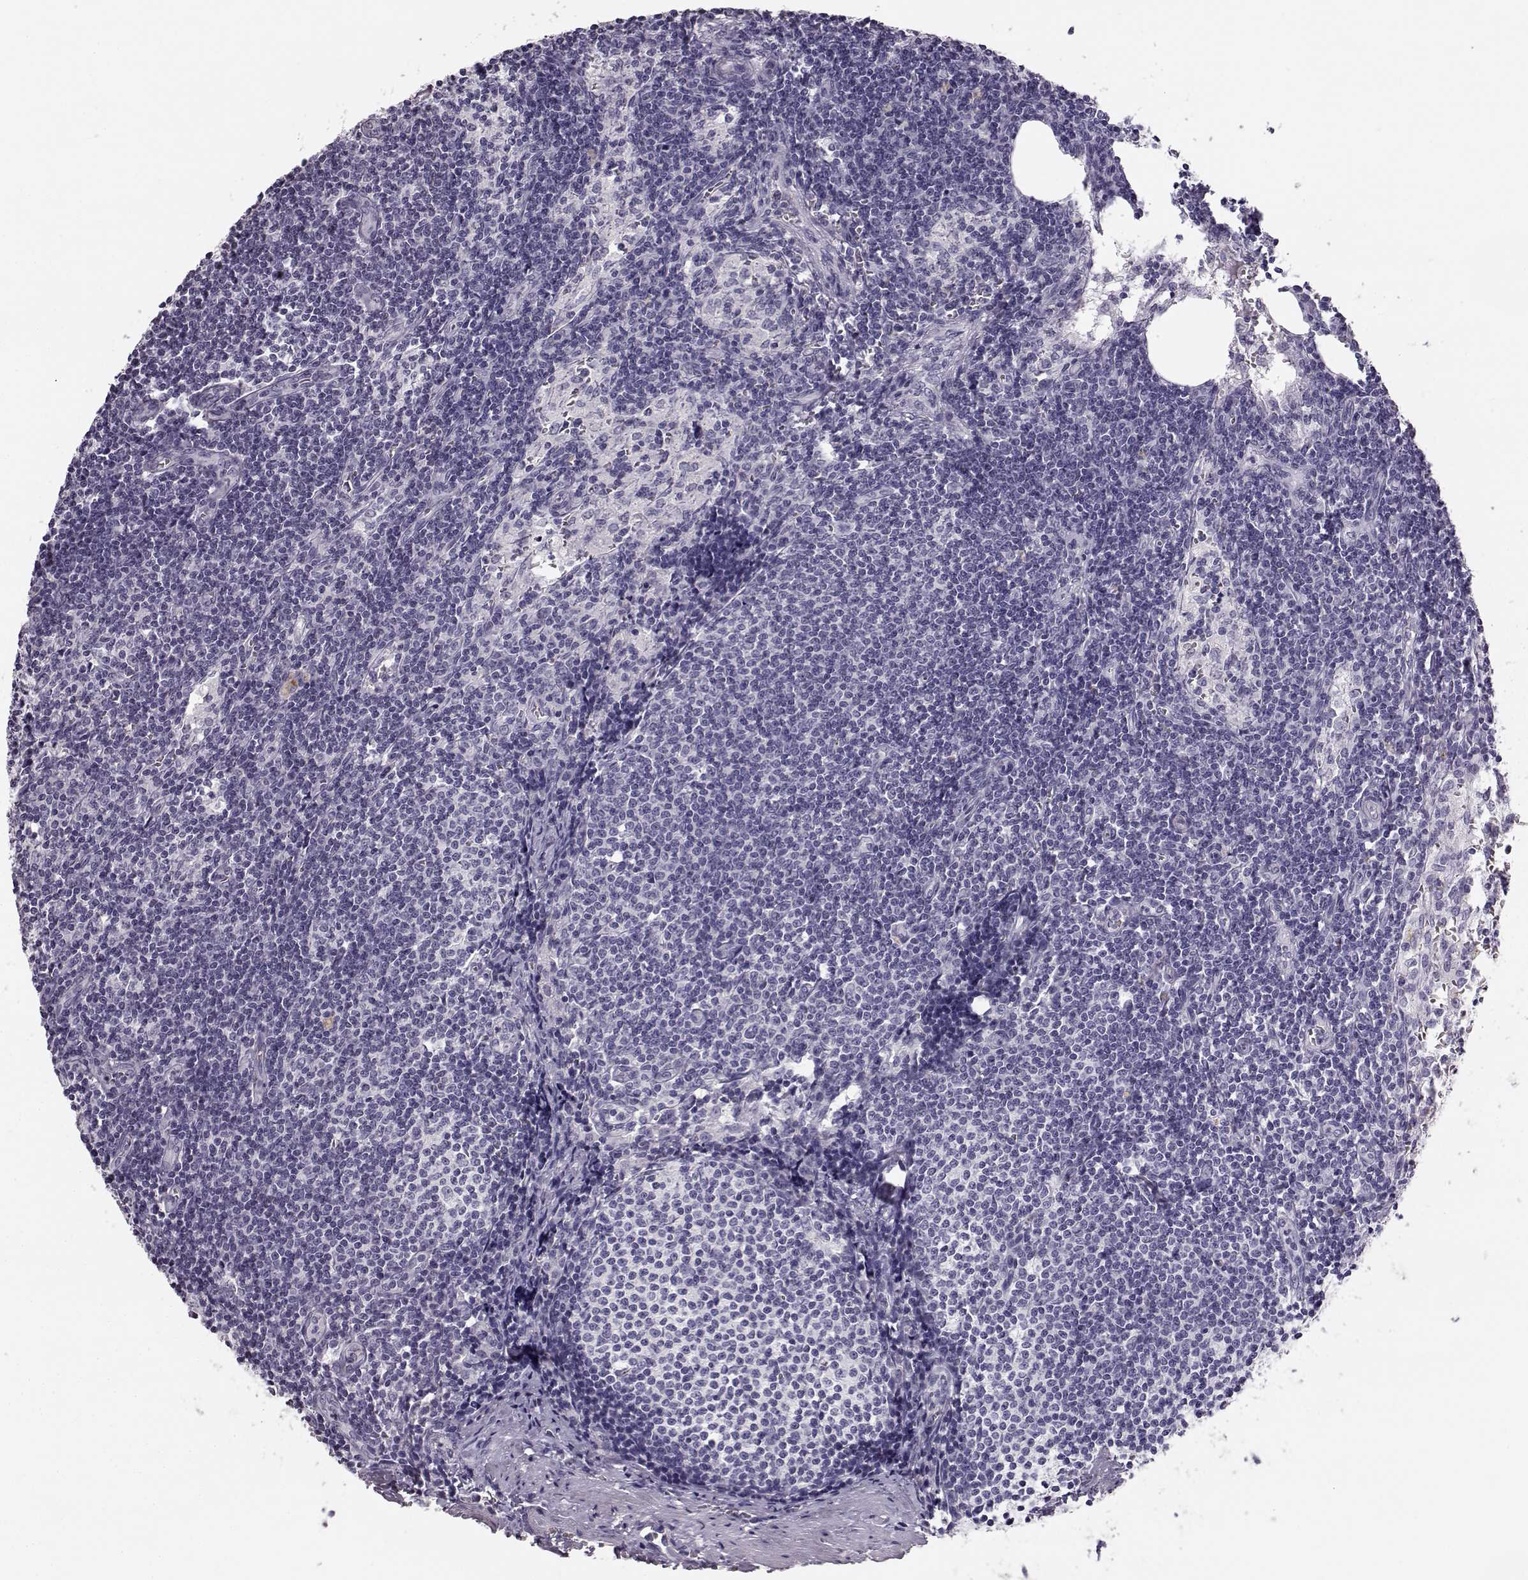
{"staining": {"intensity": "negative", "quantity": "none", "location": "none"}, "tissue": "lymph node", "cell_type": "Germinal center cells", "image_type": "normal", "snomed": [{"axis": "morphology", "description": "Normal tissue, NOS"}, {"axis": "topography", "description": "Lymph node"}], "caption": "Germinal center cells are negative for brown protein staining in benign lymph node. (DAB (3,3'-diaminobenzidine) IHC visualized using brightfield microscopy, high magnification).", "gene": "BFSP2", "patient": {"sex": "female", "age": 50}}